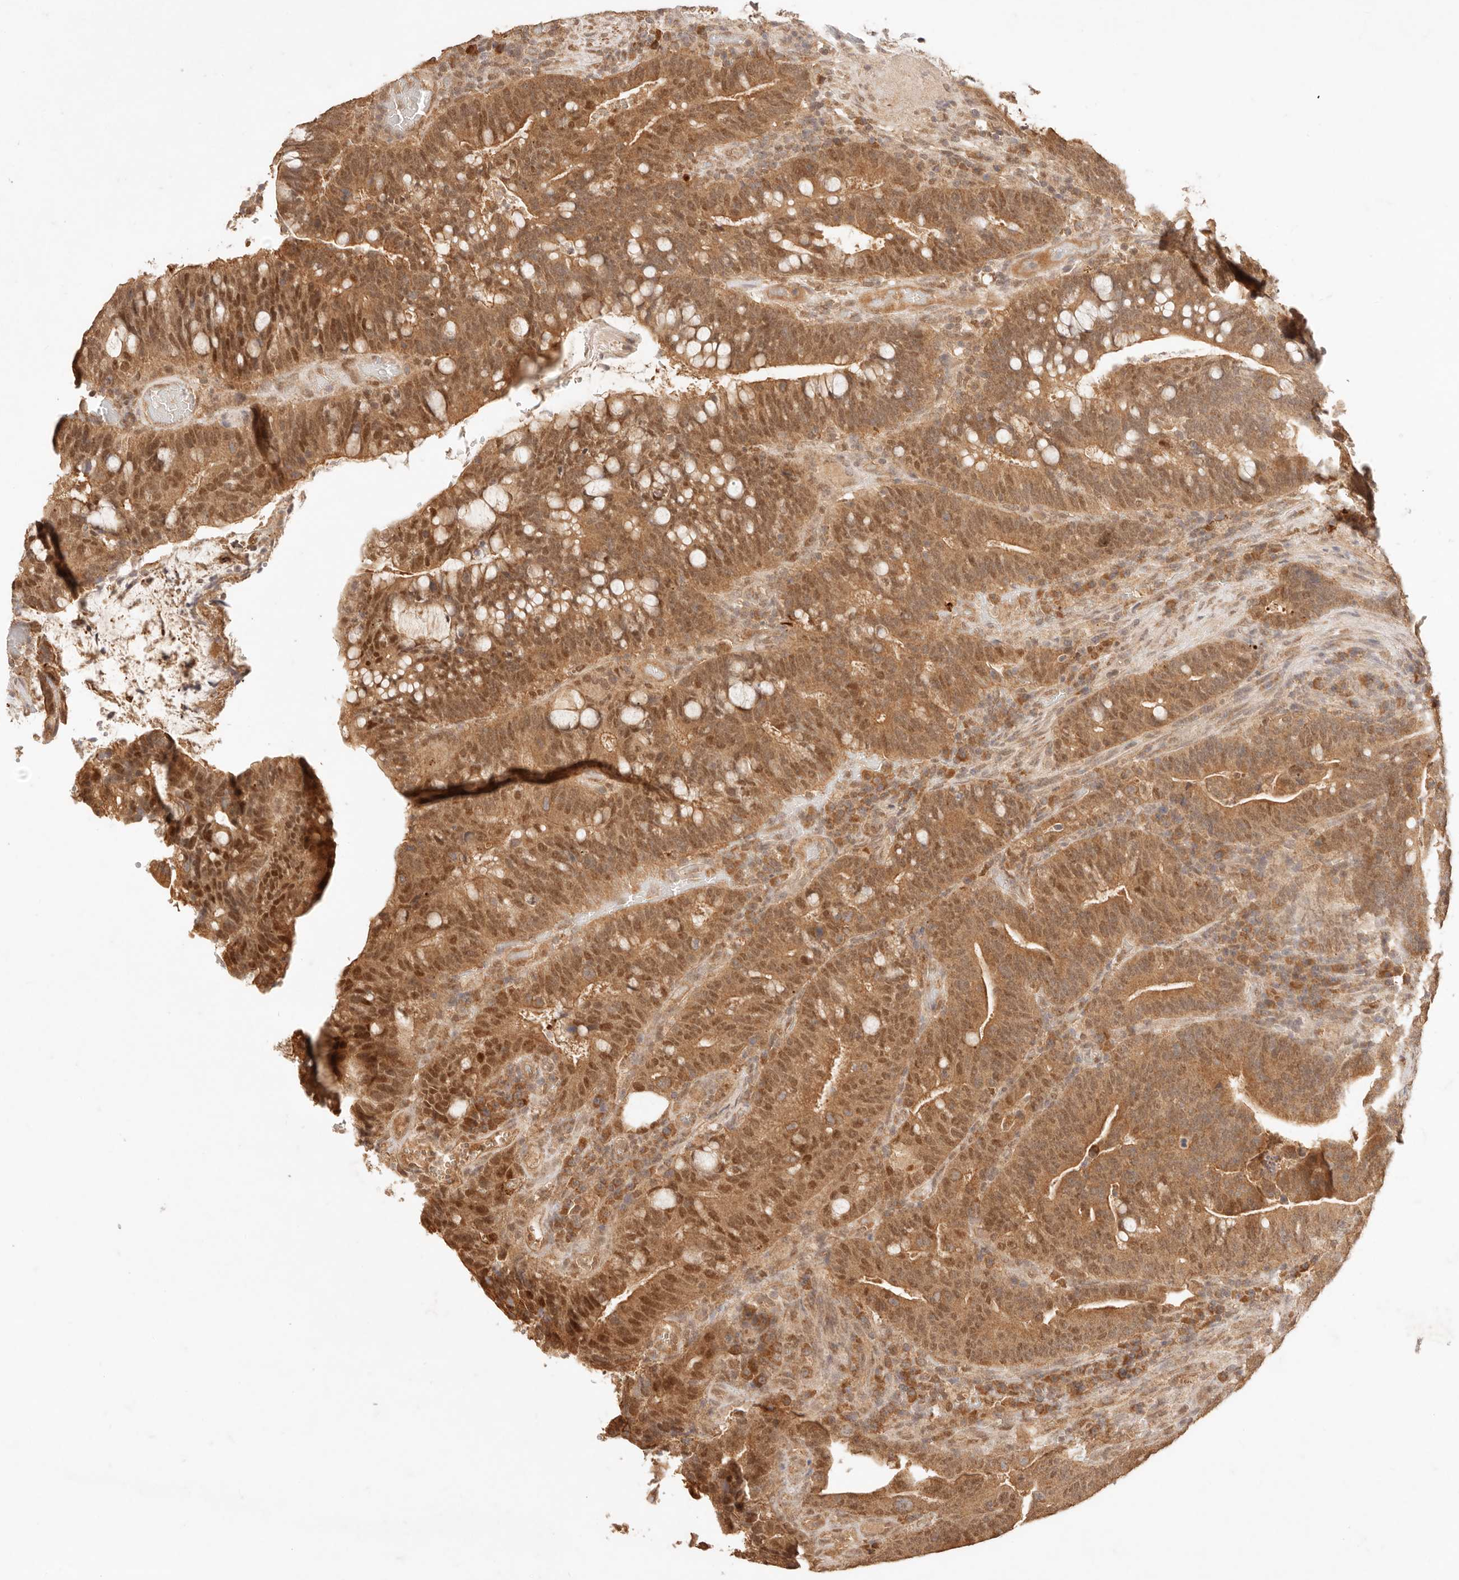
{"staining": {"intensity": "moderate", "quantity": ">75%", "location": "cytoplasmic/membranous,nuclear"}, "tissue": "colorectal cancer", "cell_type": "Tumor cells", "image_type": "cancer", "snomed": [{"axis": "morphology", "description": "Adenocarcinoma, NOS"}, {"axis": "topography", "description": "Colon"}], "caption": "IHC staining of colorectal cancer, which reveals medium levels of moderate cytoplasmic/membranous and nuclear expression in approximately >75% of tumor cells indicating moderate cytoplasmic/membranous and nuclear protein positivity. The staining was performed using DAB (brown) for protein detection and nuclei were counterstained in hematoxylin (blue).", "gene": "TRIM11", "patient": {"sex": "female", "age": 66}}